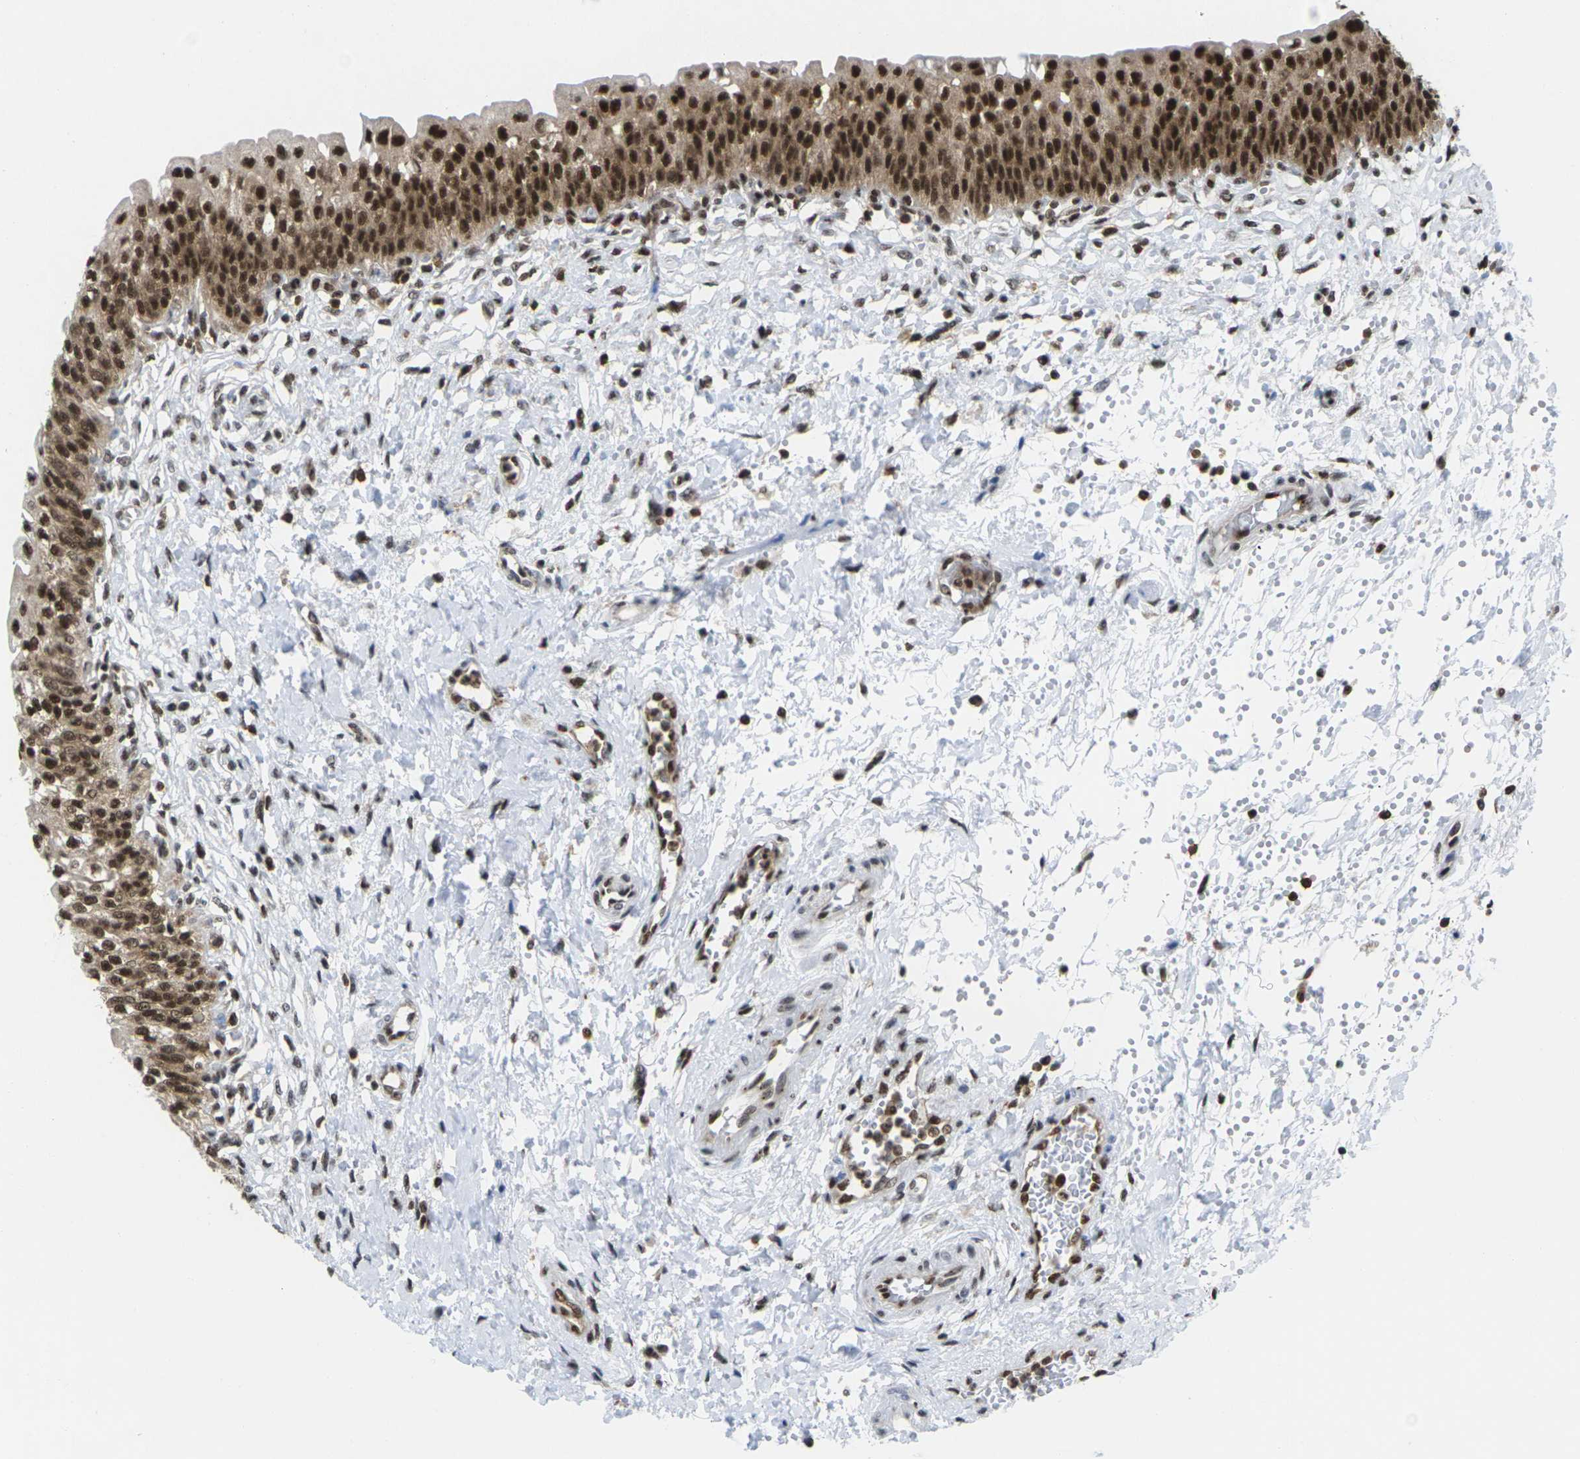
{"staining": {"intensity": "strong", "quantity": ">75%", "location": "cytoplasmic/membranous,nuclear"}, "tissue": "urinary bladder", "cell_type": "Urothelial cells", "image_type": "normal", "snomed": [{"axis": "morphology", "description": "Normal tissue, NOS"}, {"axis": "topography", "description": "Urinary bladder"}], "caption": "Immunohistochemistry of normal urinary bladder shows high levels of strong cytoplasmic/membranous,nuclear expression in about >75% of urothelial cells. (Brightfield microscopy of DAB IHC at high magnification).", "gene": "MAGOH", "patient": {"sex": "male", "age": 55}}